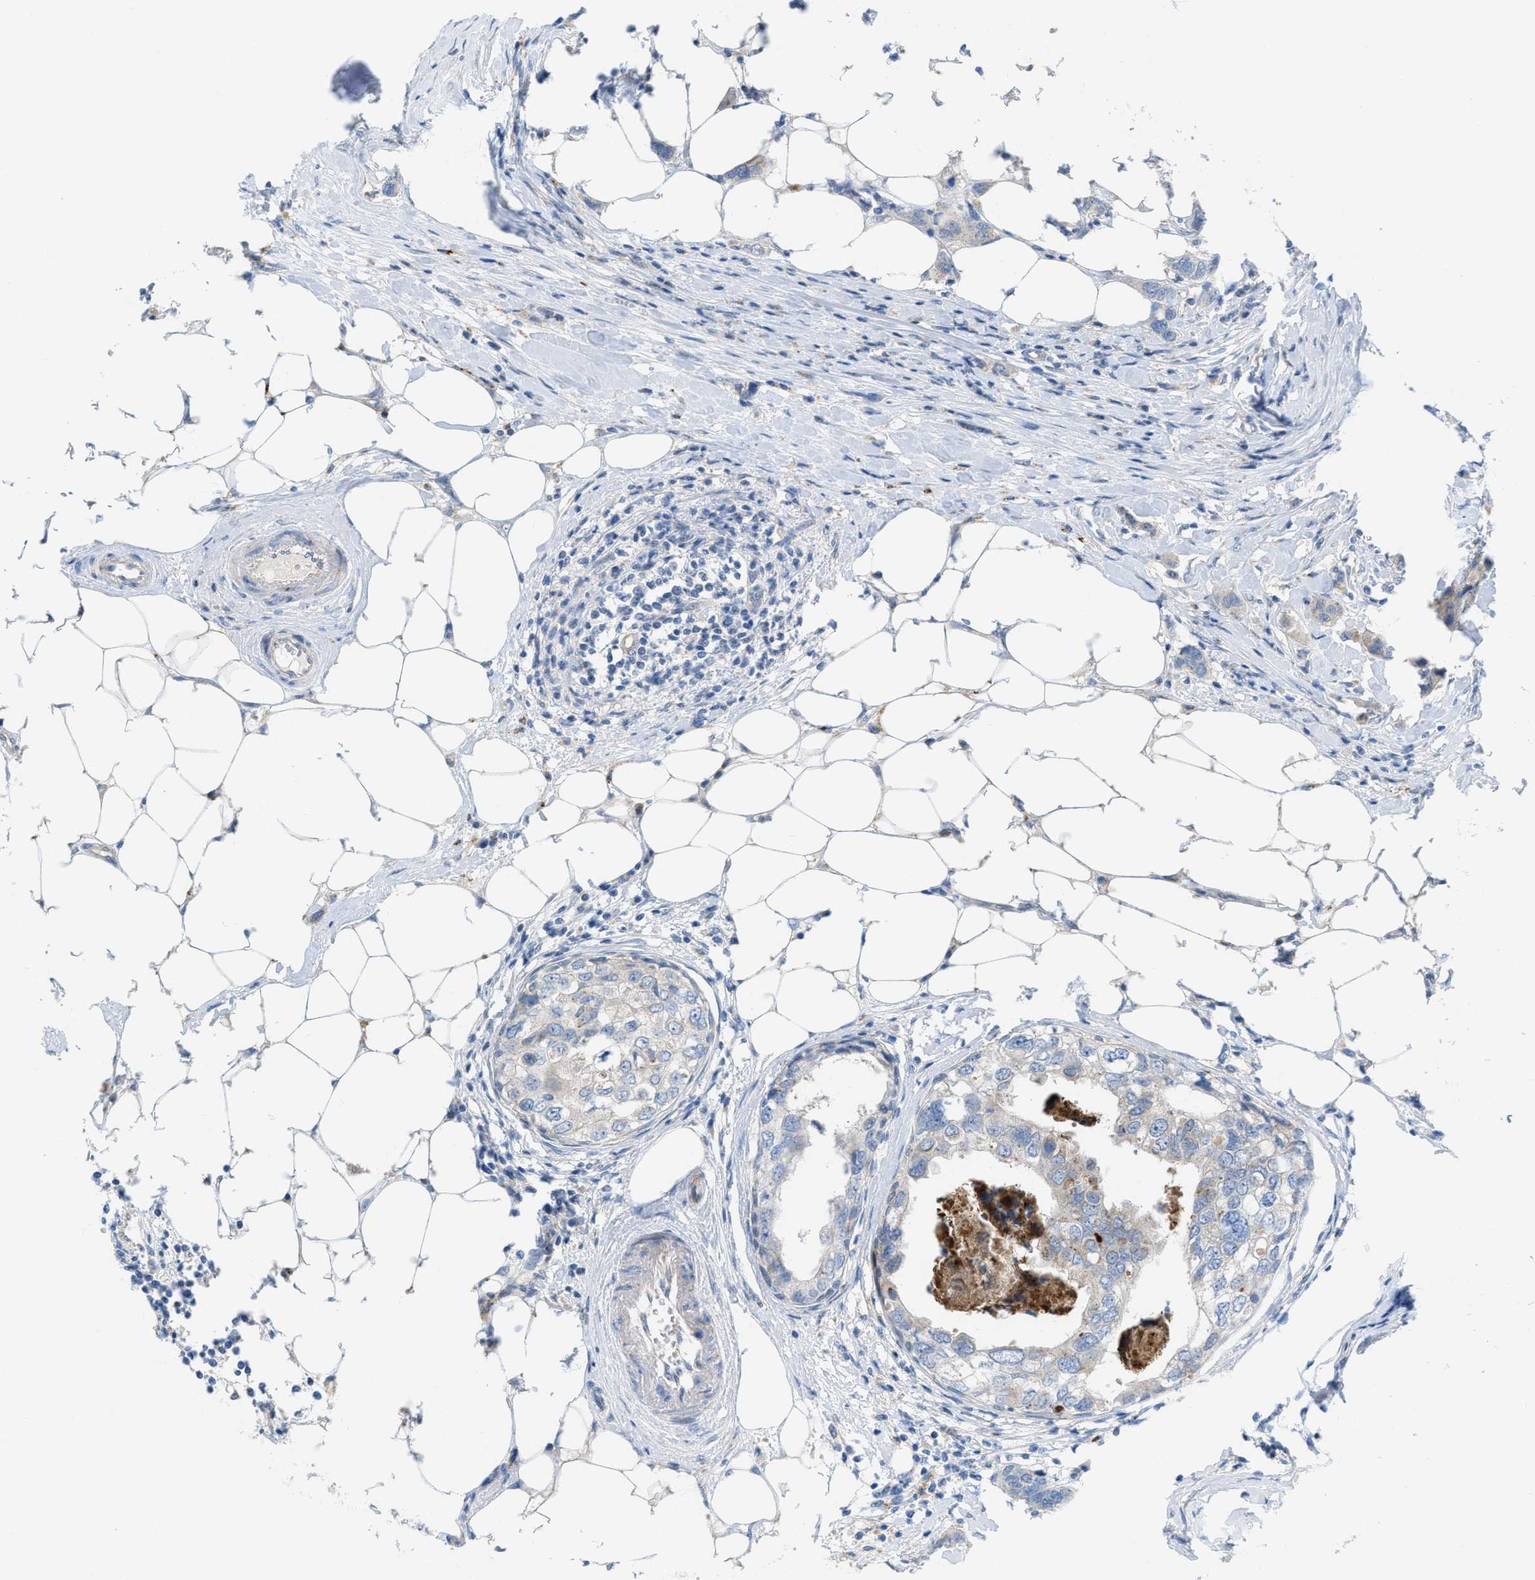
{"staining": {"intensity": "negative", "quantity": "none", "location": "none"}, "tissue": "breast cancer", "cell_type": "Tumor cells", "image_type": "cancer", "snomed": [{"axis": "morphology", "description": "Duct carcinoma"}, {"axis": "topography", "description": "Breast"}], "caption": "Tumor cells are negative for protein expression in human breast cancer (invasive ductal carcinoma).", "gene": "RBBP9", "patient": {"sex": "female", "age": 50}}